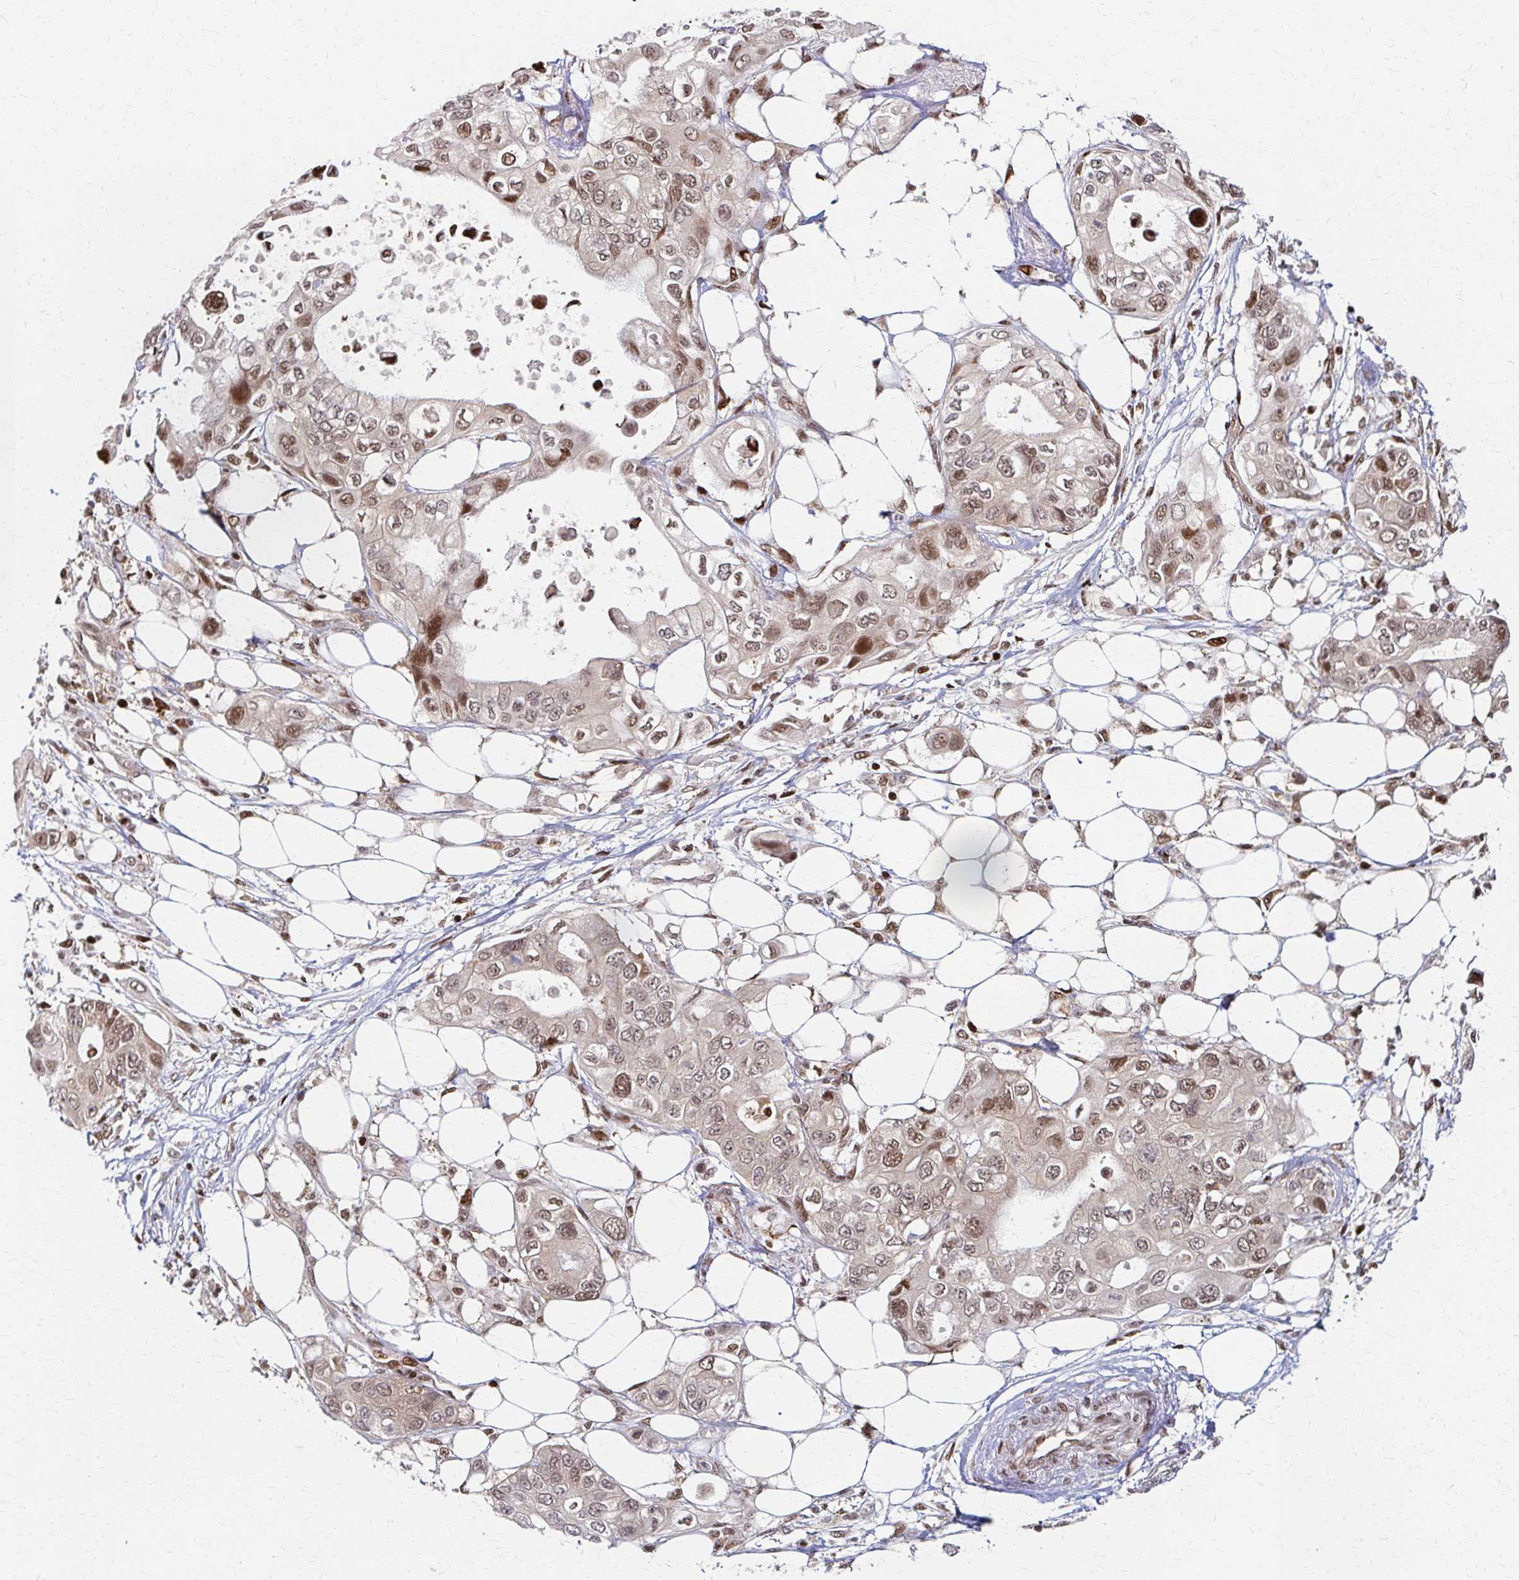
{"staining": {"intensity": "weak", "quantity": ">75%", "location": "nuclear"}, "tissue": "pancreatic cancer", "cell_type": "Tumor cells", "image_type": "cancer", "snomed": [{"axis": "morphology", "description": "Adenocarcinoma, NOS"}, {"axis": "topography", "description": "Pancreas"}], "caption": "Approximately >75% of tumor cells in adenocarcinoma (pancreatic) show weak nuclear protein staining as visualized by brown immunohistochemical staining.", "gene": "PSMD7", "patient": {"sex": "female", "age": 63}}